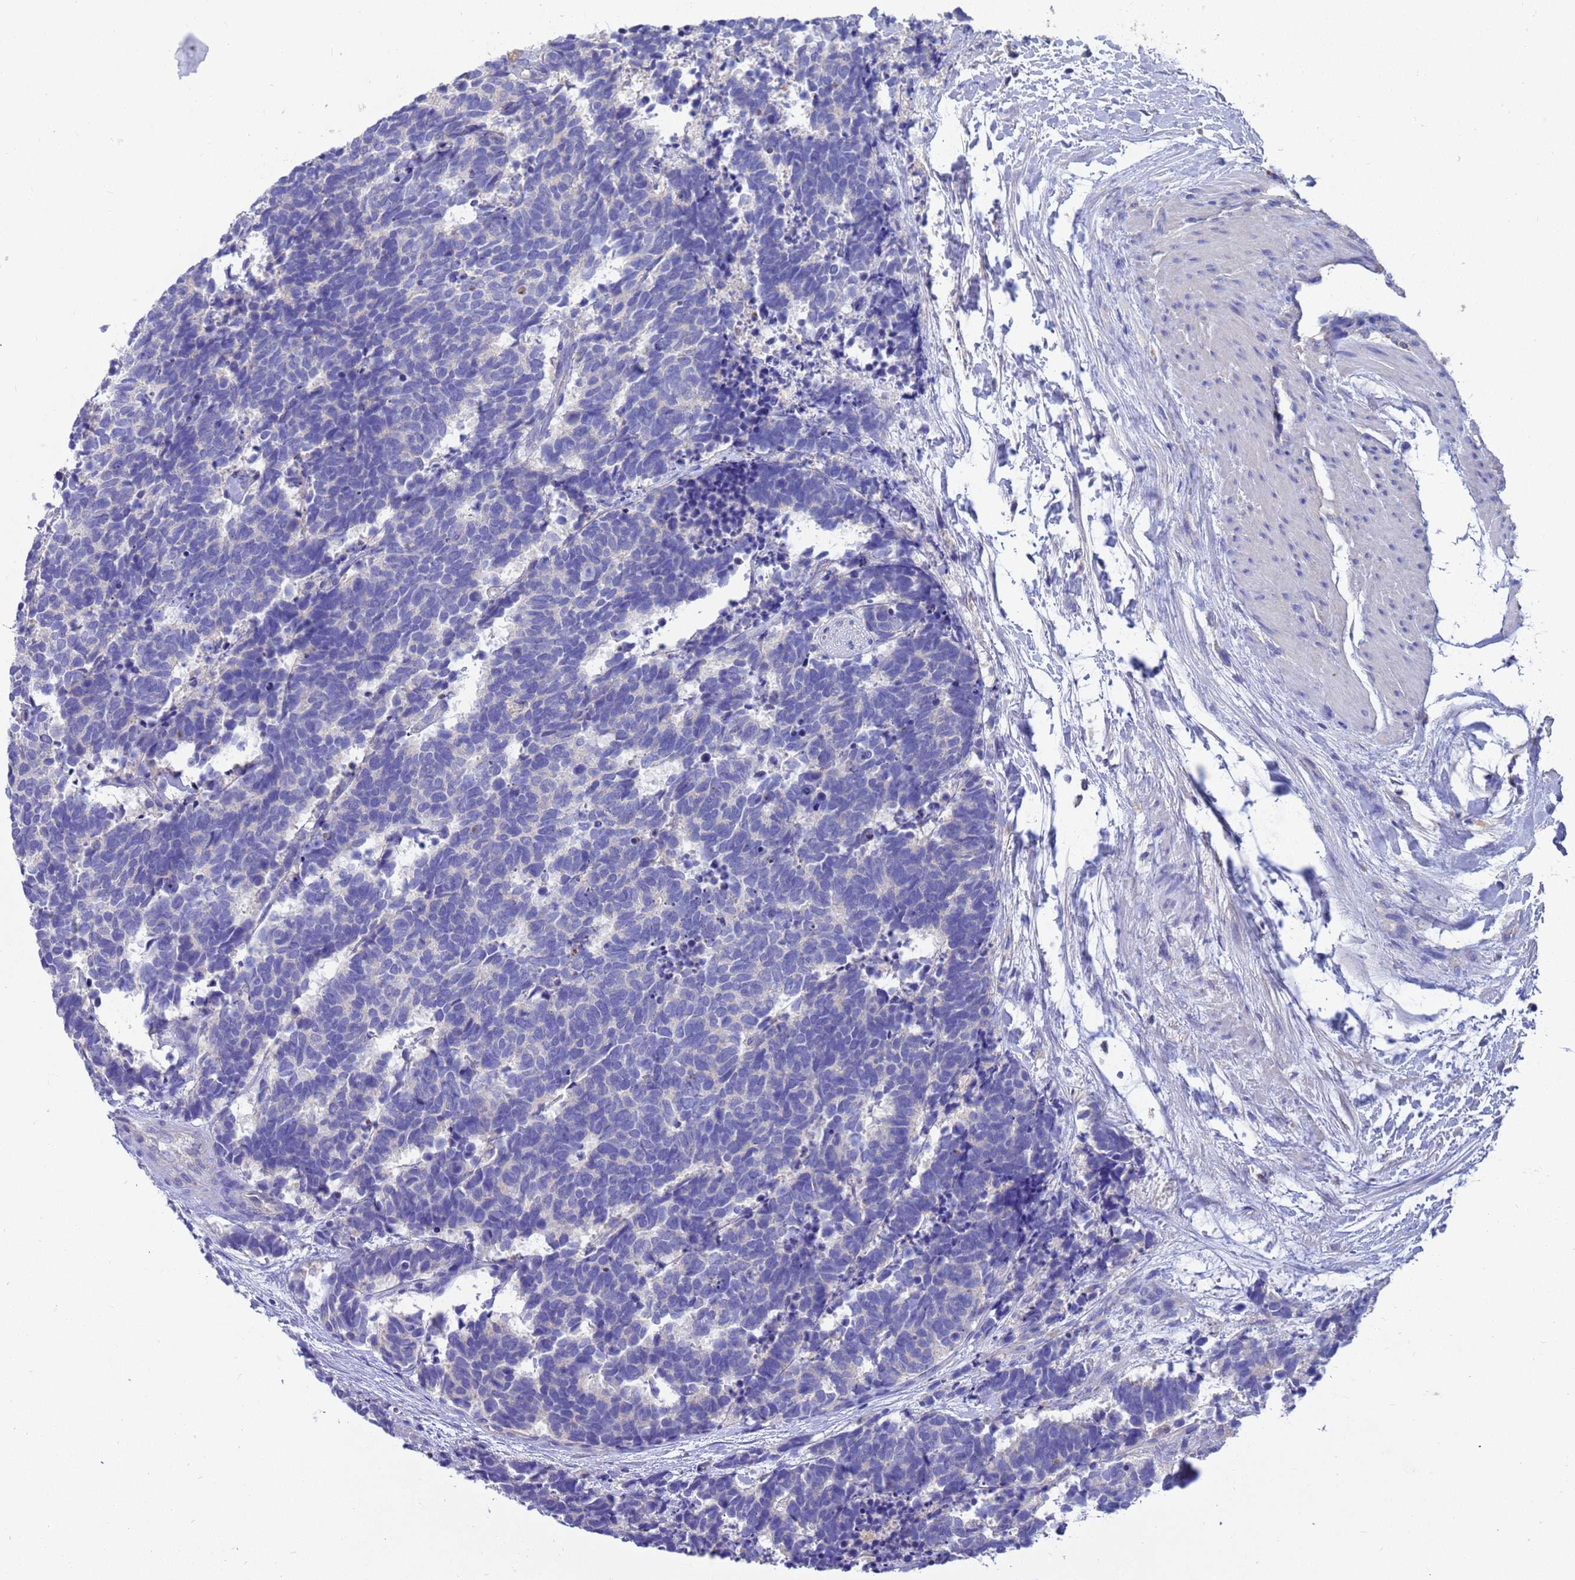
{"staining": {"intensity": "negative", "quantity": "none", "location": "none"}, "tissue": "carcinoid", "cell_type": "Tumor cells", "image_type": "cancer", "snomed": [{"axis": "morphology", "description": "Carcinoma, NOS"}, {"axis": "morphology", "description": "Carcinoid, malignant, NOS"}, {"axis": "topography", "description": "Prostate"}], "caption": "Immunohistochemistry micrograph of human carcinoma stained for a protein (brown), which demonstrates no expression in tumor cells. (DAB immunohistochemistry with hematoxylin counter stain).", "gene": "SRL", "patient": {"sex": "male", "age": 57}}